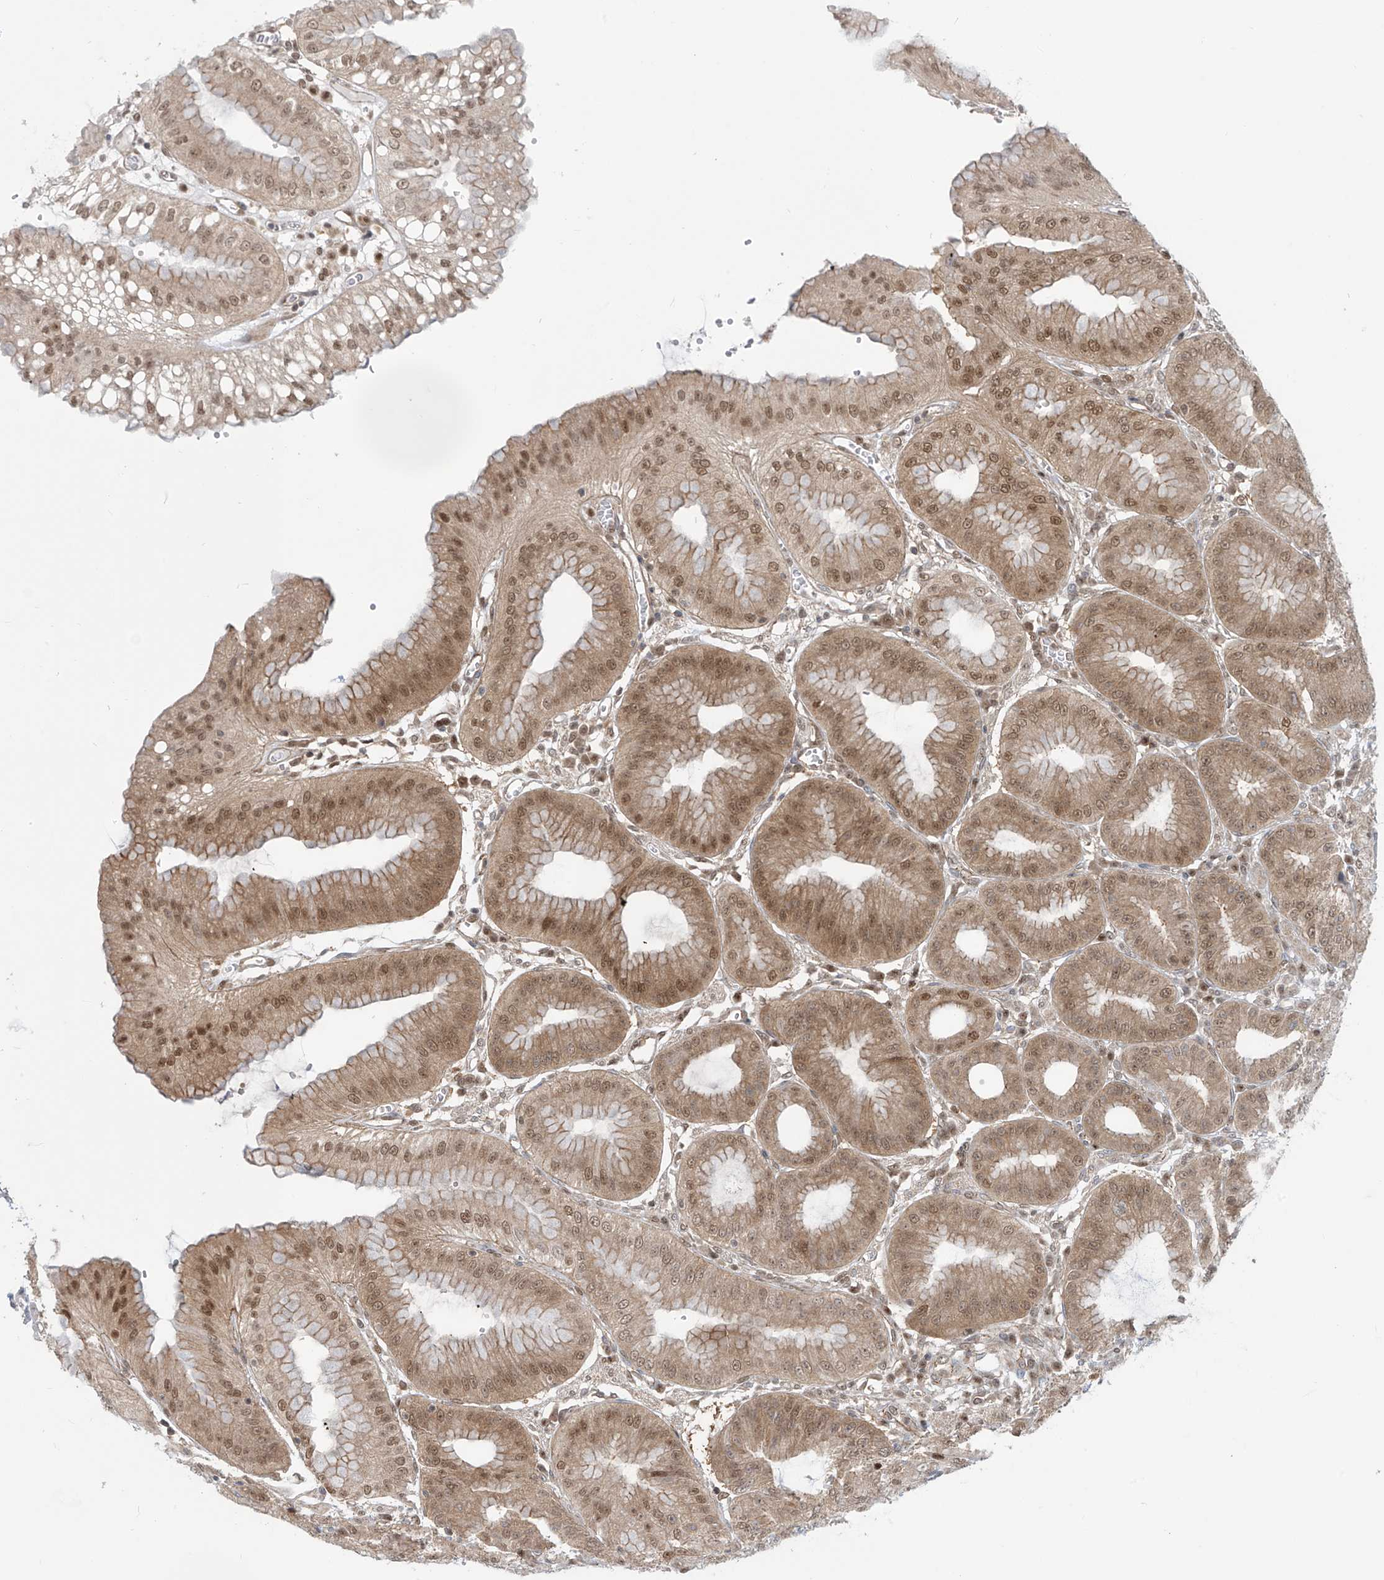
{"staining": {"intensity": "moderate", "quantity": ">75%", "location": "cytoplasmic/membranous,nuclear"}, "tissue": "stomach", "cell_type": "Glandular cells", "image_type": "normal", "snomed": [{"axis": "morphology", "description": "Normal tissue, NOS"}, {"axis": "topography", "description": "Stomach, lower"}], "caption": "A high-resolution micrograph shows IHC staining of benign stomach, which exhibits moderate cytoplasmic/membranous,nuclear positivity in about >75% of glandular cells.", "gene": "LAGE3", "patient": {"sex": "male", "age": 71}}